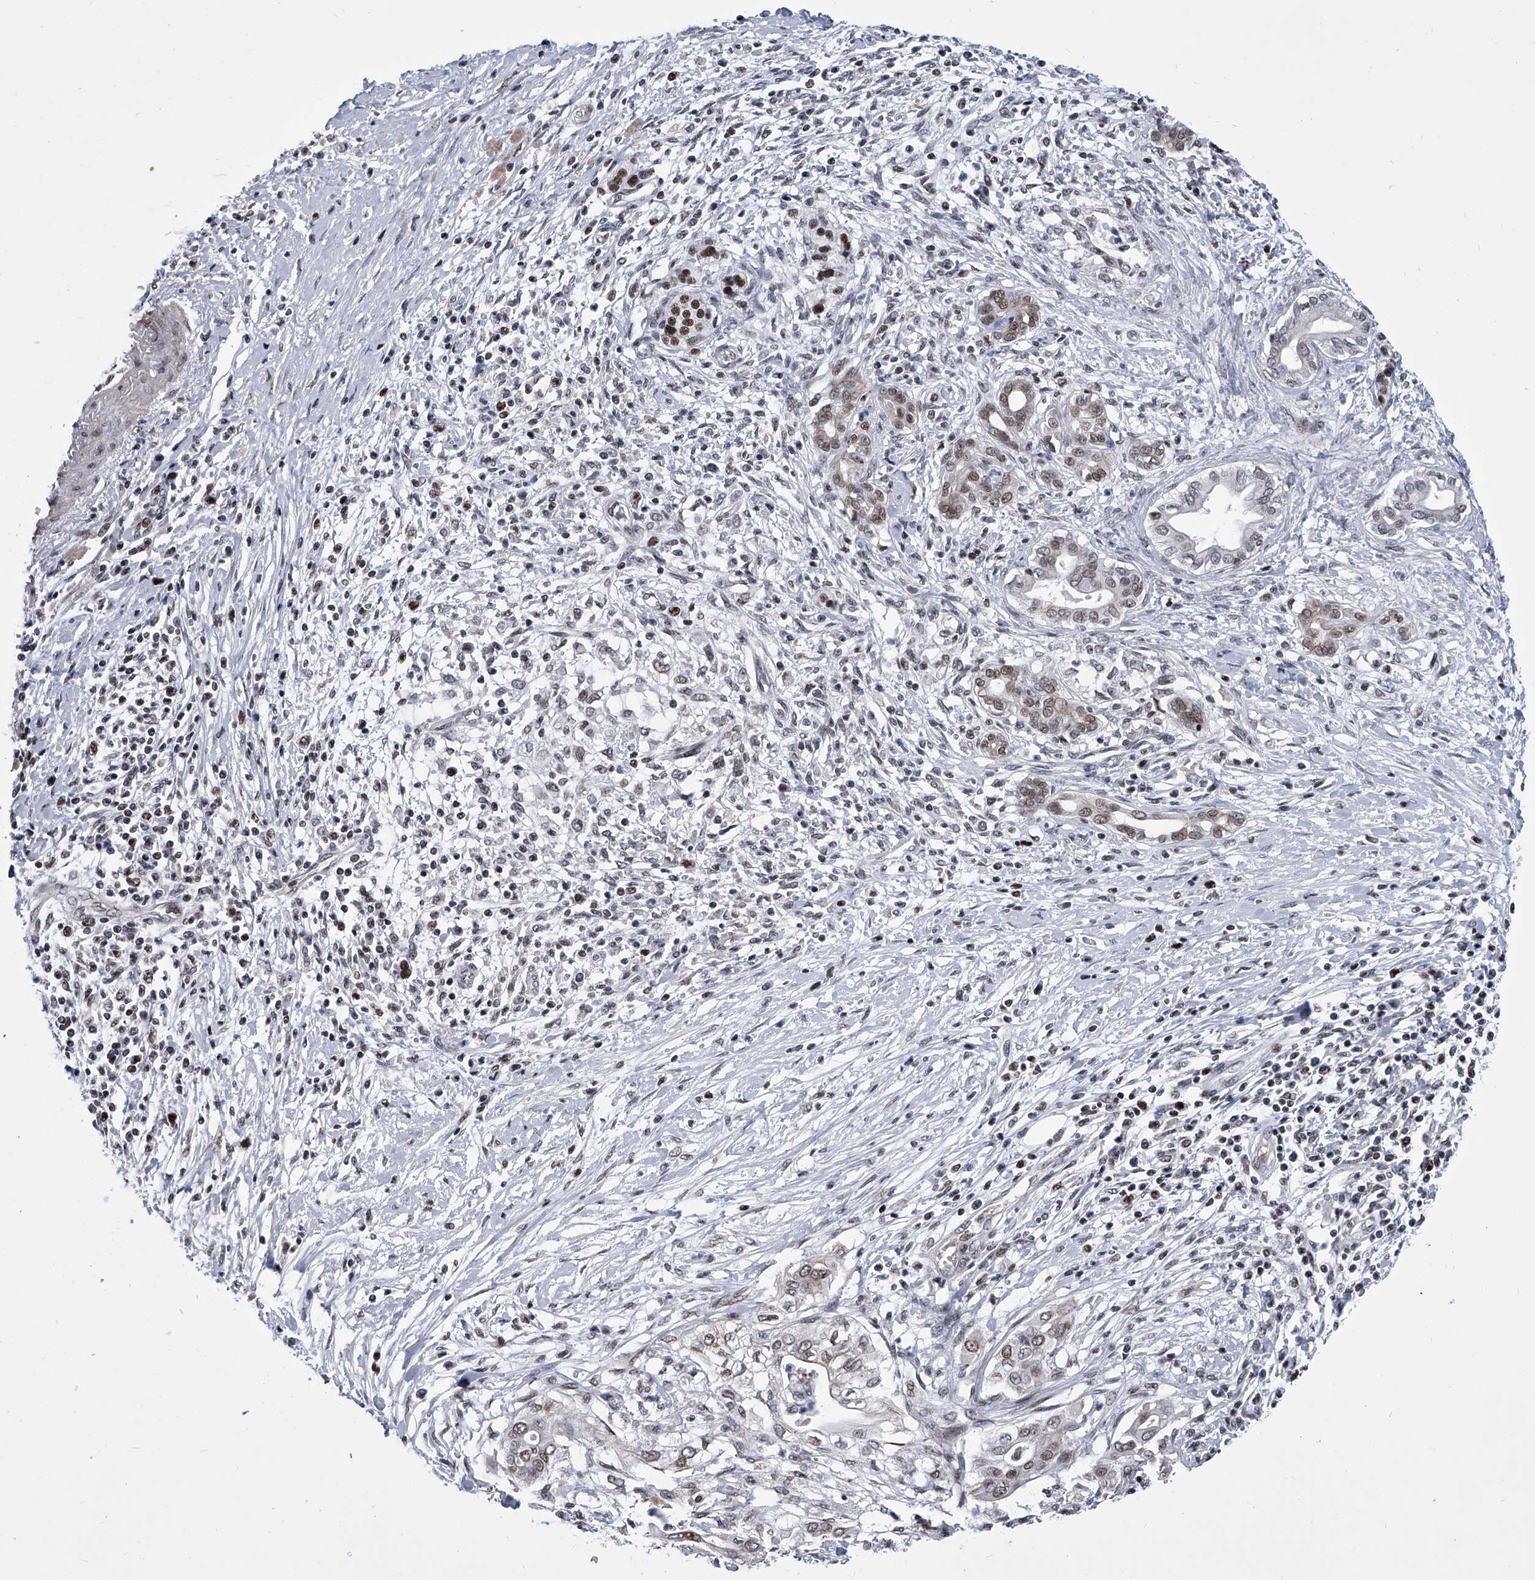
{"staining": {"intensity": "moderate", "quantity": ">75%", "location": "nuclear"}, "tissue": "pancreatic cancer", "cell_type": "Tumor cells", "image_type": "cancer", "snomed": [{"axis": "morphology", "description": "Adenocarcinoma, NOS"}, {"axis": "topography", "description": "Pancreas"}], "caption": "Immunohistochemical staining of human pancreatic cancer (adenocarcinoma) displays moderate nuclear protein staining in approximately >75% of tumor cells. The protein of interest is stained brown, and the nuclei are stained in blue (DAB IHC with brightfield microscopy, high magnification).", "gene": "SIM2", "patient": {"sex": "male", "age": 58}}